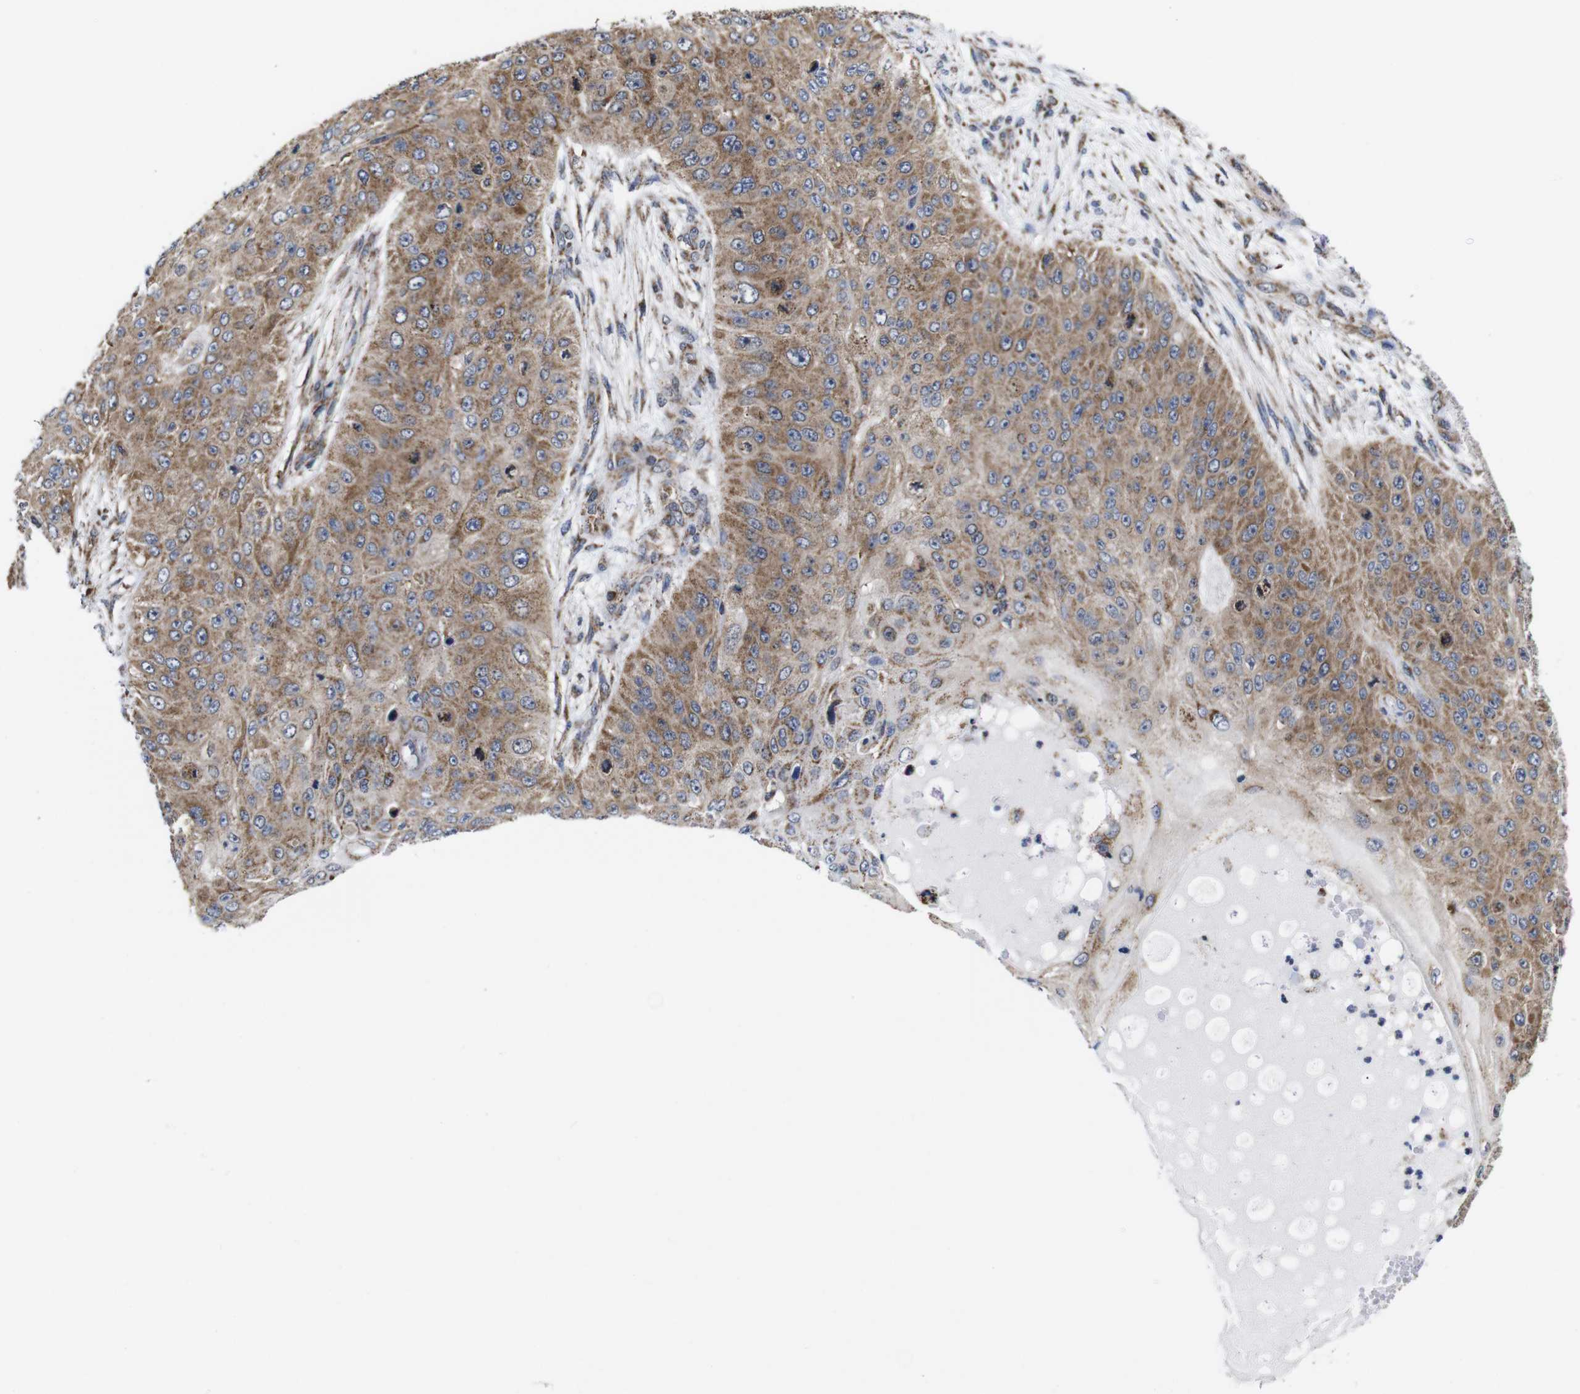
{"staining": {"intensity": "moderate", "quantity": ">75%", "location": "cytoplasmic/membranous"}, "tissue": "skin cancer", "cell_type": "Tumor cells", "image_type": "cancer", "snomed": [{"axis": "morphology", "description": "Squamous cell carcinoma, NOS"}, {"axis": "topography", "description": "Skin"}], "caption": "An immunohistochemistry (IHC) photomicrograph of tumor tissue is shown. Protein staining in brown highlights moderate cytoplasmic/membranous positivity in skin cancer within tumor cells.", "gene": "C17orf80", "patient": {"sex": "female", "age": 80}}